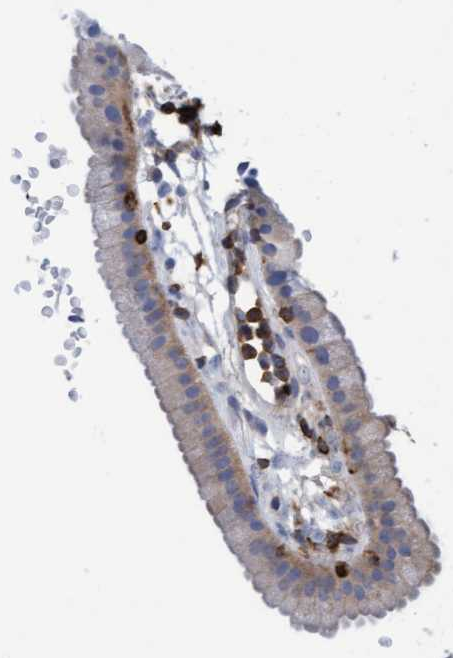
{"staining": {"intensity": "weak", "quantity": "25%-75%", "location": "cytoplasmic/membranous"}, "tissue": "gallbladder", "cell_type": "Glandular cells", "image_type": "normal", "snomed": [{"axis": "morphology", "description": "Normal tissue, NOS"}, {"axis": "topography", "description": "Gallbladder"}], "caption": "Immunohistochemistry (IHC) photomicrograph of benign gallbladder stained for a protein (brown), which displays low levels of weak cytoplasmic/membranous positivity in about 25%-75% of glandular cells.", "gene": "FNBP1", "patient": {"sex": "female", "age": 64}}